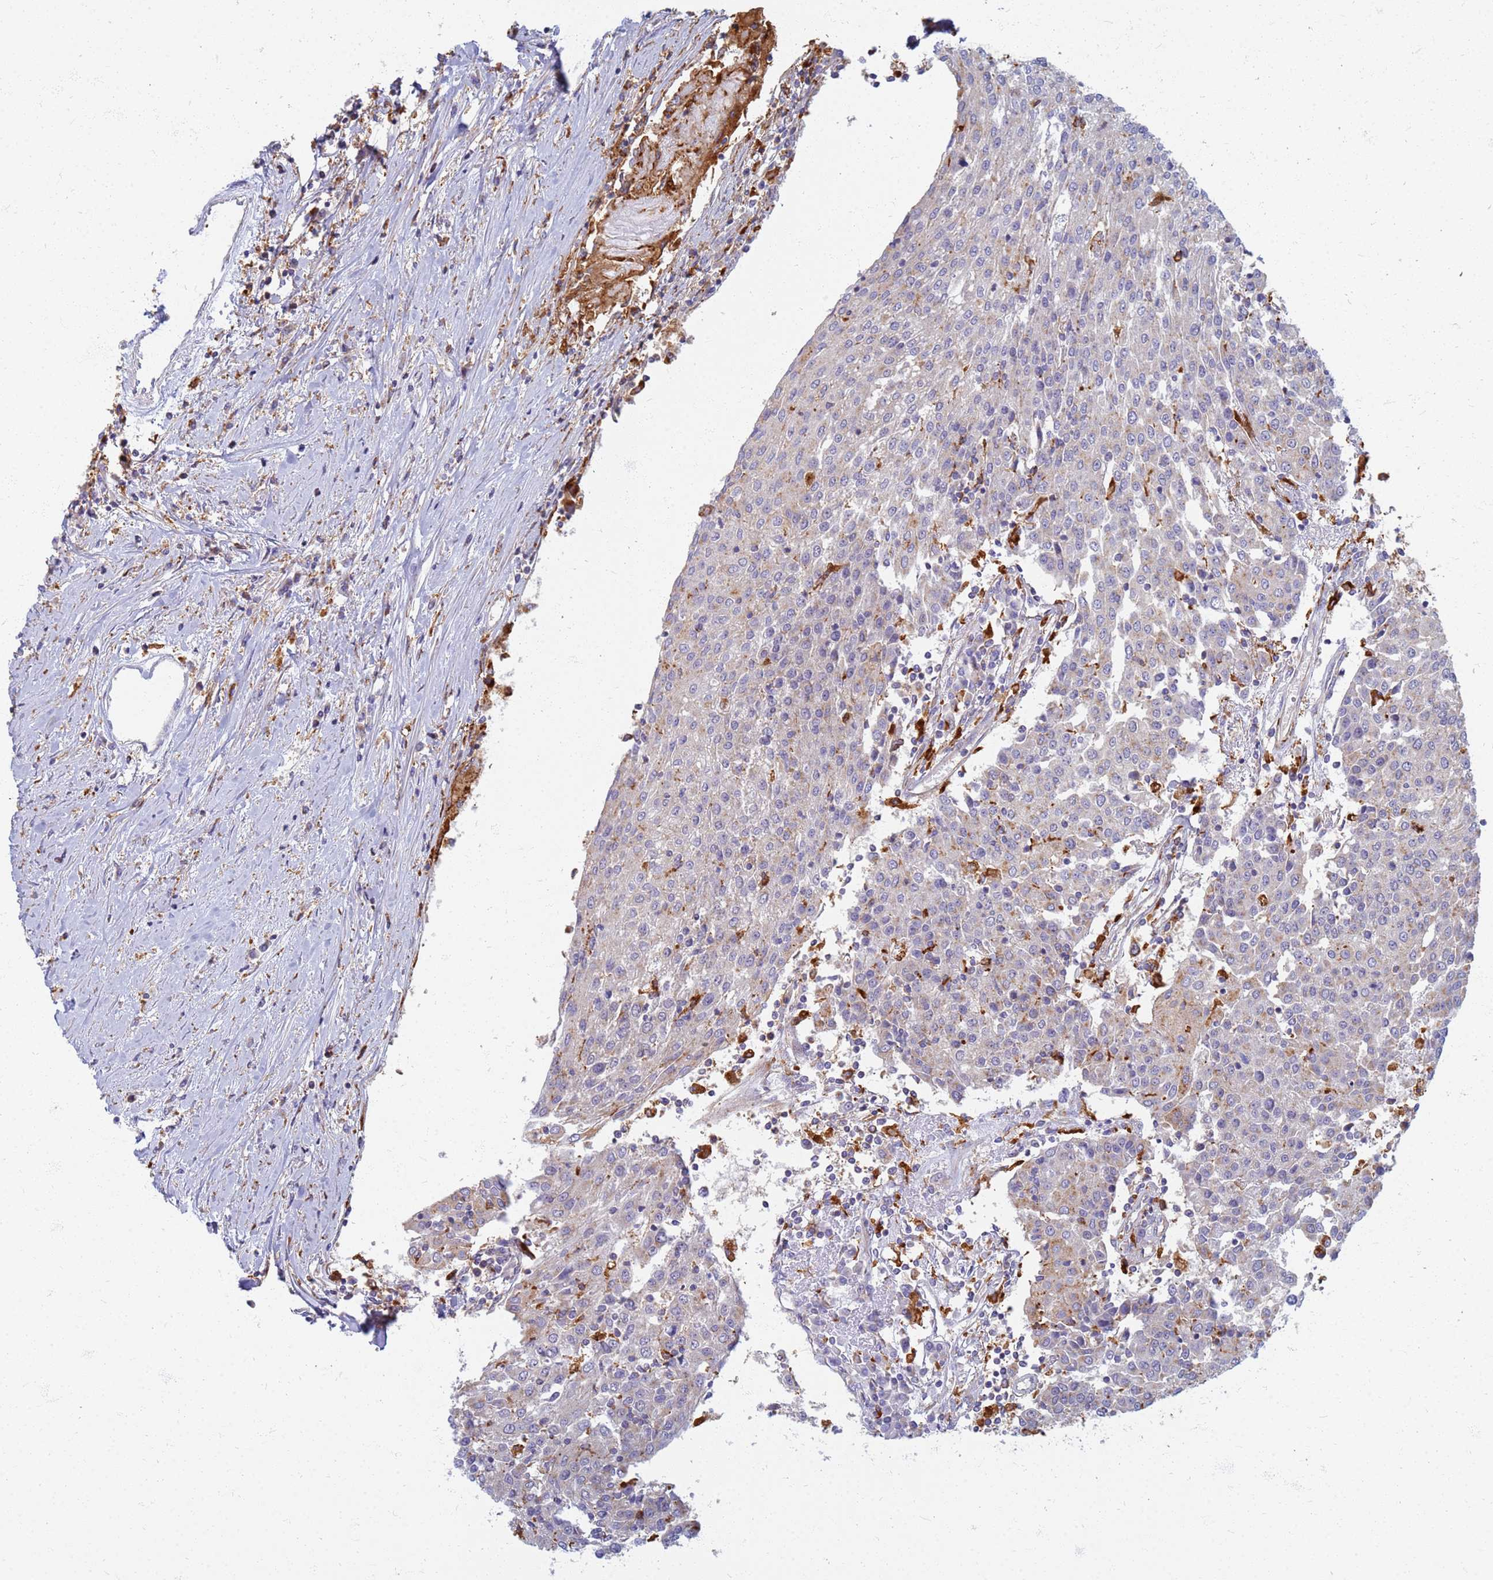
{"staining": {"intensity": "weak", "quantity": "<25%", "location": "cytoplasmic/membranous"}, "tissue": "urothelial cancer", "cell_type": "Tumor cells", "image_type": "cancer", "snomed": [{"axis": "morphology", "description": "Urothelial carcinoma, High grade"}, {"axis": "topography", "description": "Urinary bladder"}], "caption": "The IHC histopathology image has no significant expression in tumor cells of urothelial cancer tissue.", "gene": "ATP6V1E1", "patient": {"sex": "female", "age": 85}}